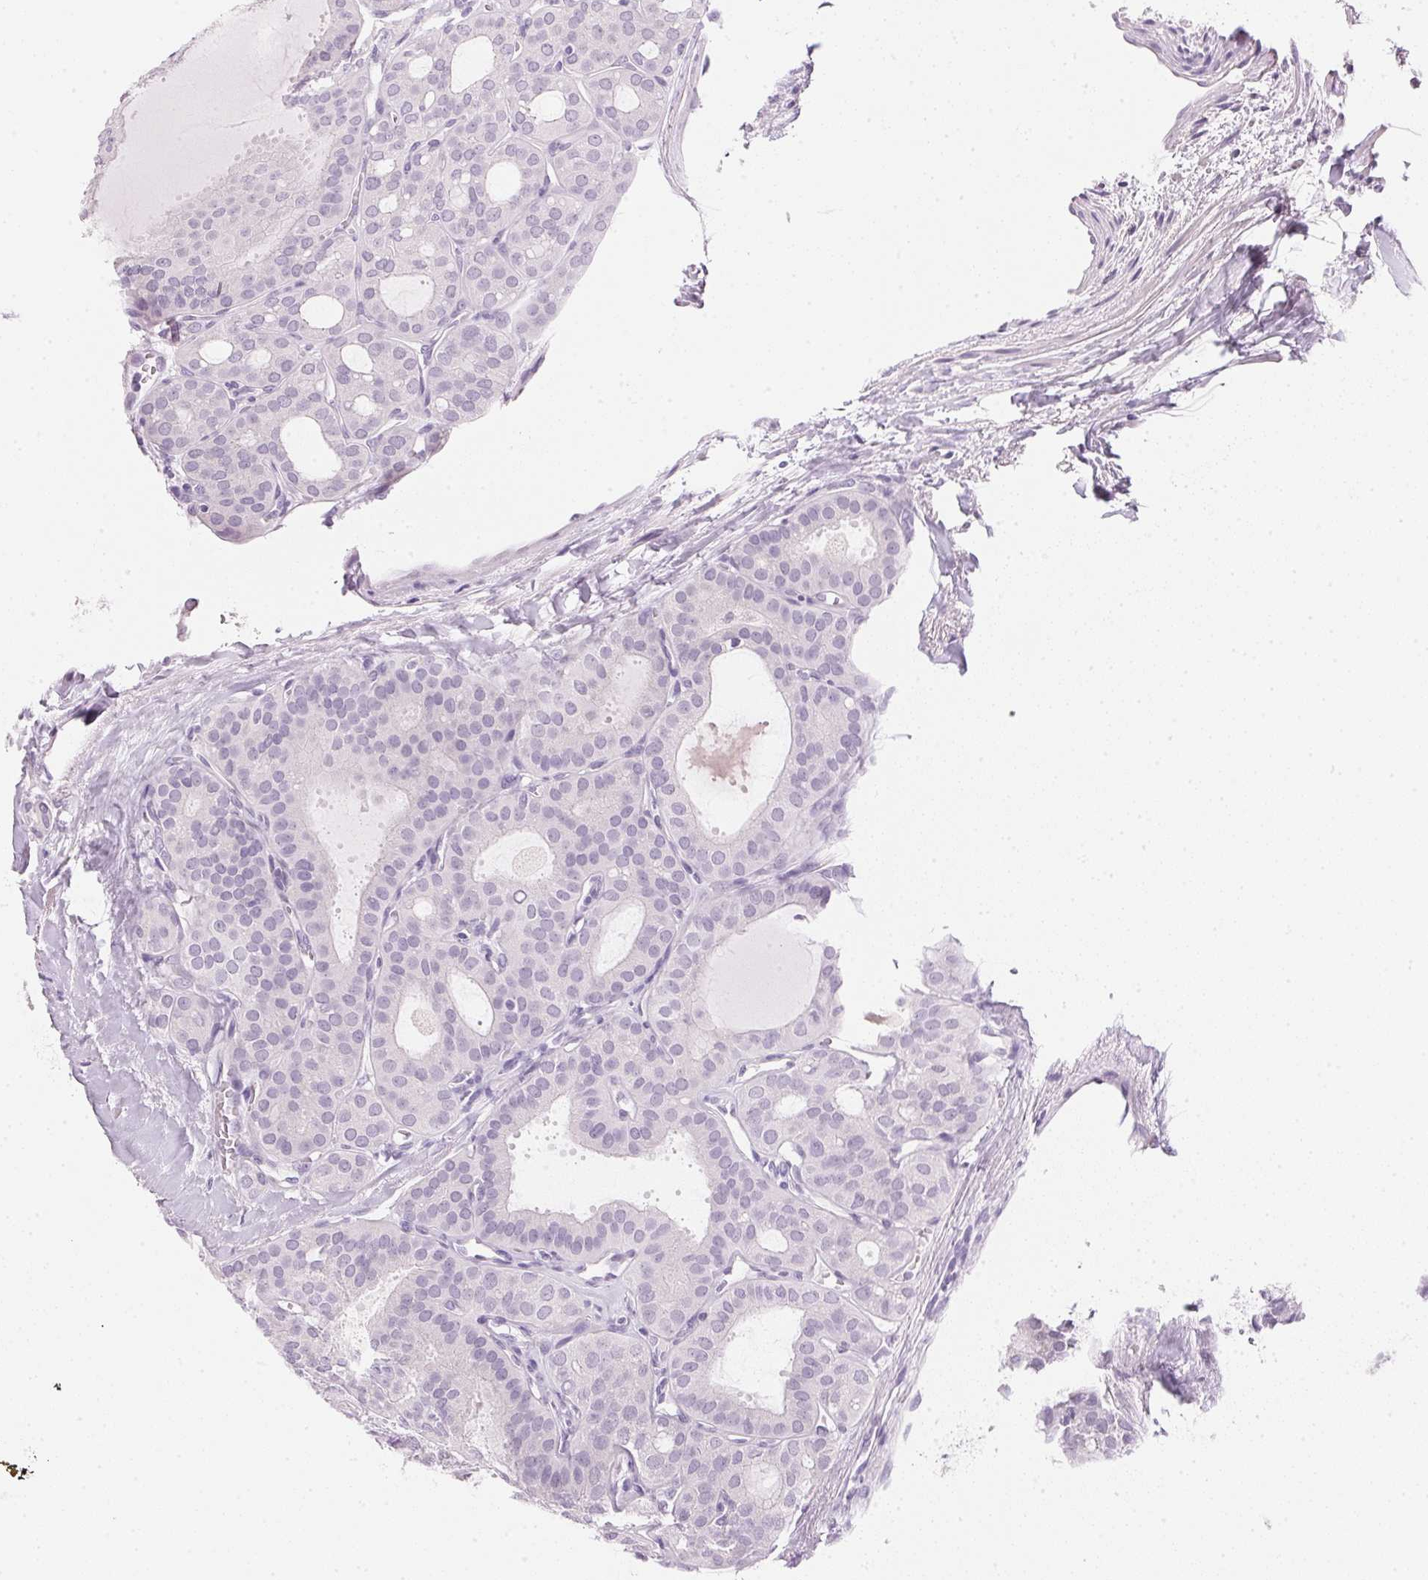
{"staining": {"intensity": "negative", "quantity": "none", "location": "none"}, "tissue": "thyroid cancer", "cell_type": "Tumor cells", "image_type": "cancer", "snomed": [{"axis": "morphology", "description": "Follicular adenoma carcinoma, NOS"}, {"axis": "topography", "description": "Thyroid gland"}], "caption": "Thyroid cancer (follicular adenoma carcinoma) was stained to show a protein in brown. There is no significant positivity in tumor cells.", "gene": "IGFBP1", "patient": {"sex": "male", "age": 75}}